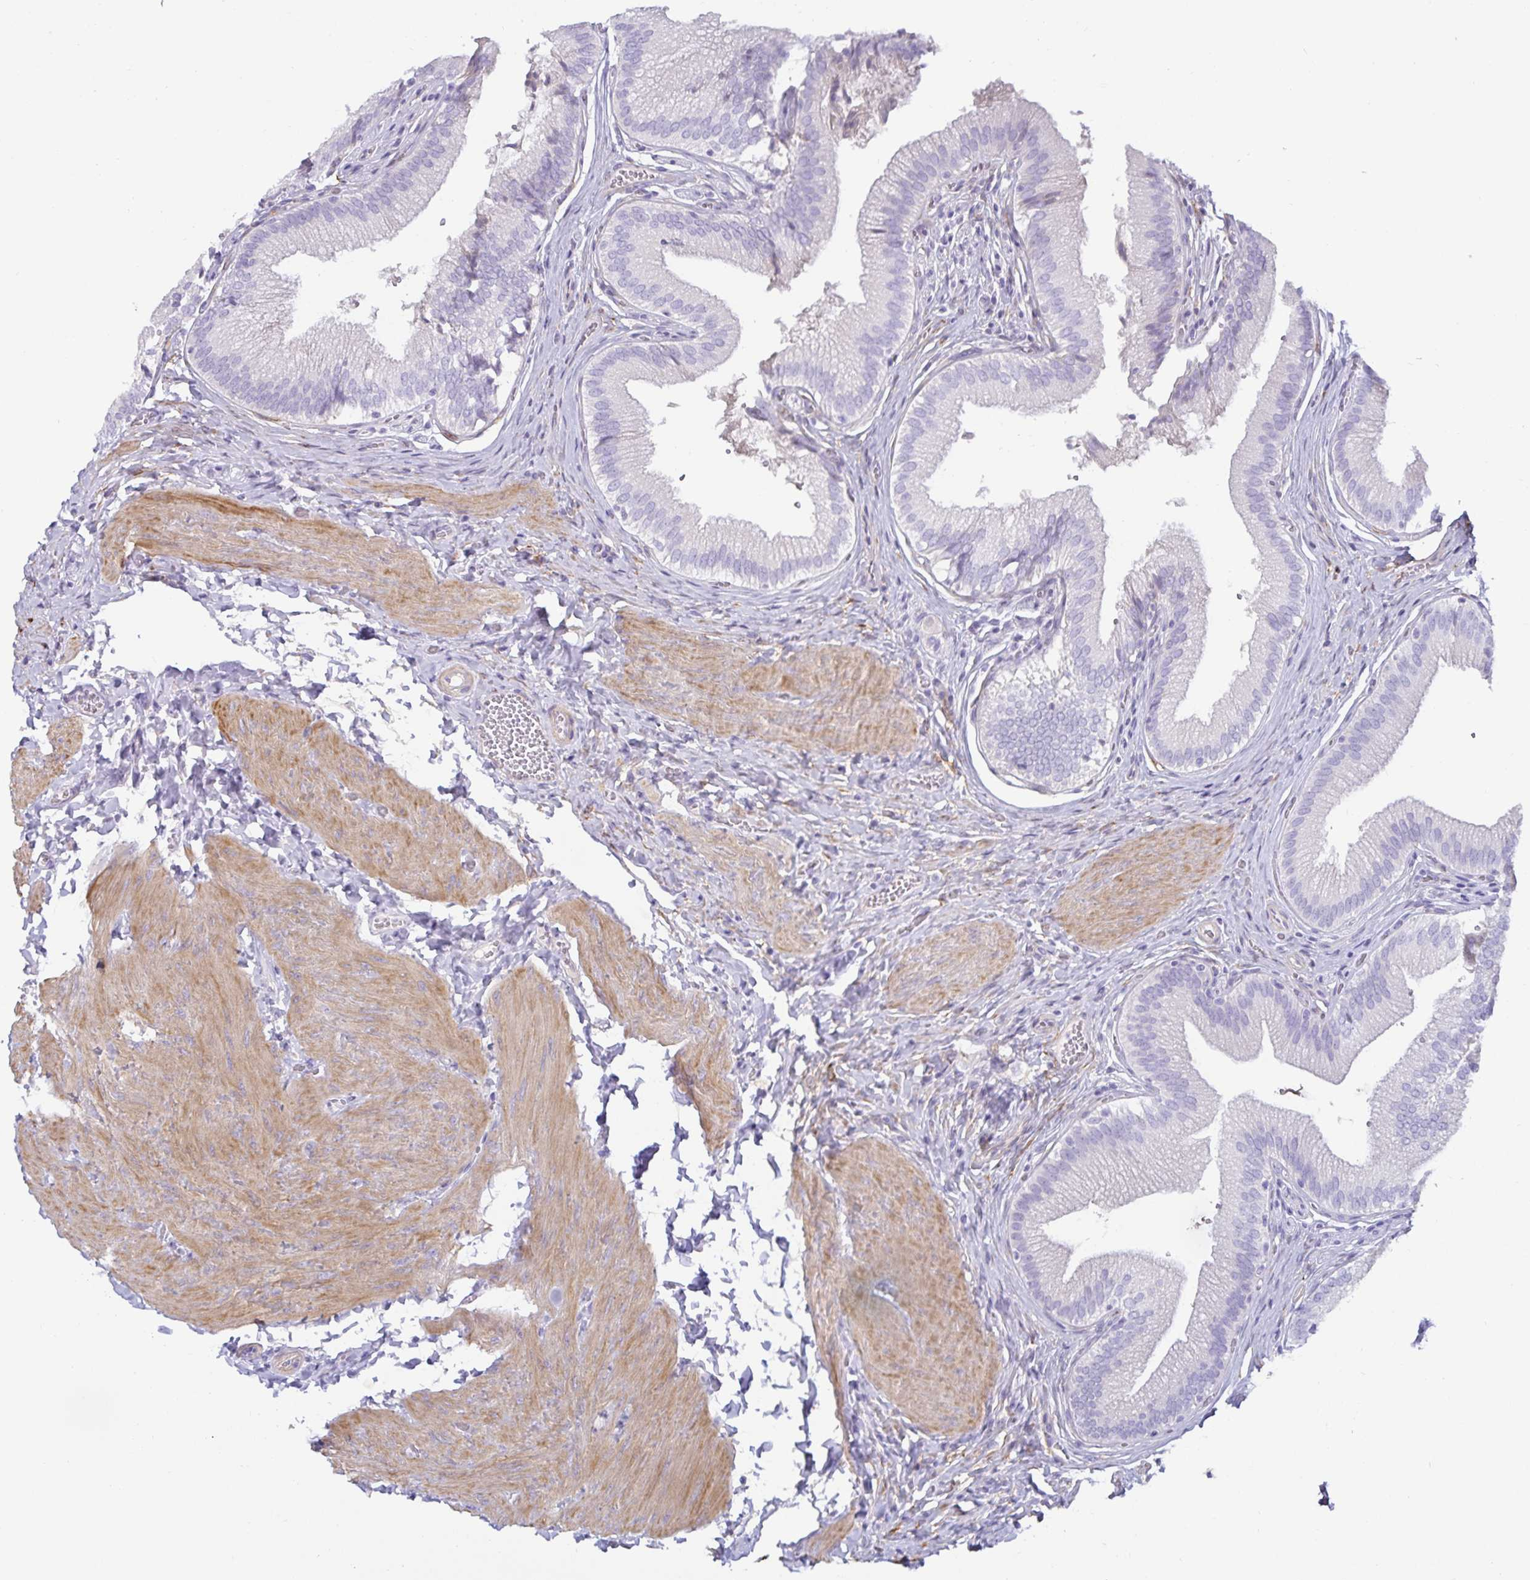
{"staining": {"intensity": "negative", "quantity": "none", "location": "none"}, "tissue": "gallbladder", "cell_type": "Glandular cells", "image_type": "normal", "snomed": [{"axis": "morphology", "description": "Normal tissue, NOS"}, {"axis": "topography", "description": "Gallbladder"}, {"axis": "topography", "description": "Peripheral nerve tissue"}], "caption": "Protein analysis of unremarkable gallbladder exhibits no significant expression in glandular cells.", "gene": "SPAG4", "patient": {"sex": "male", "age": 17}}